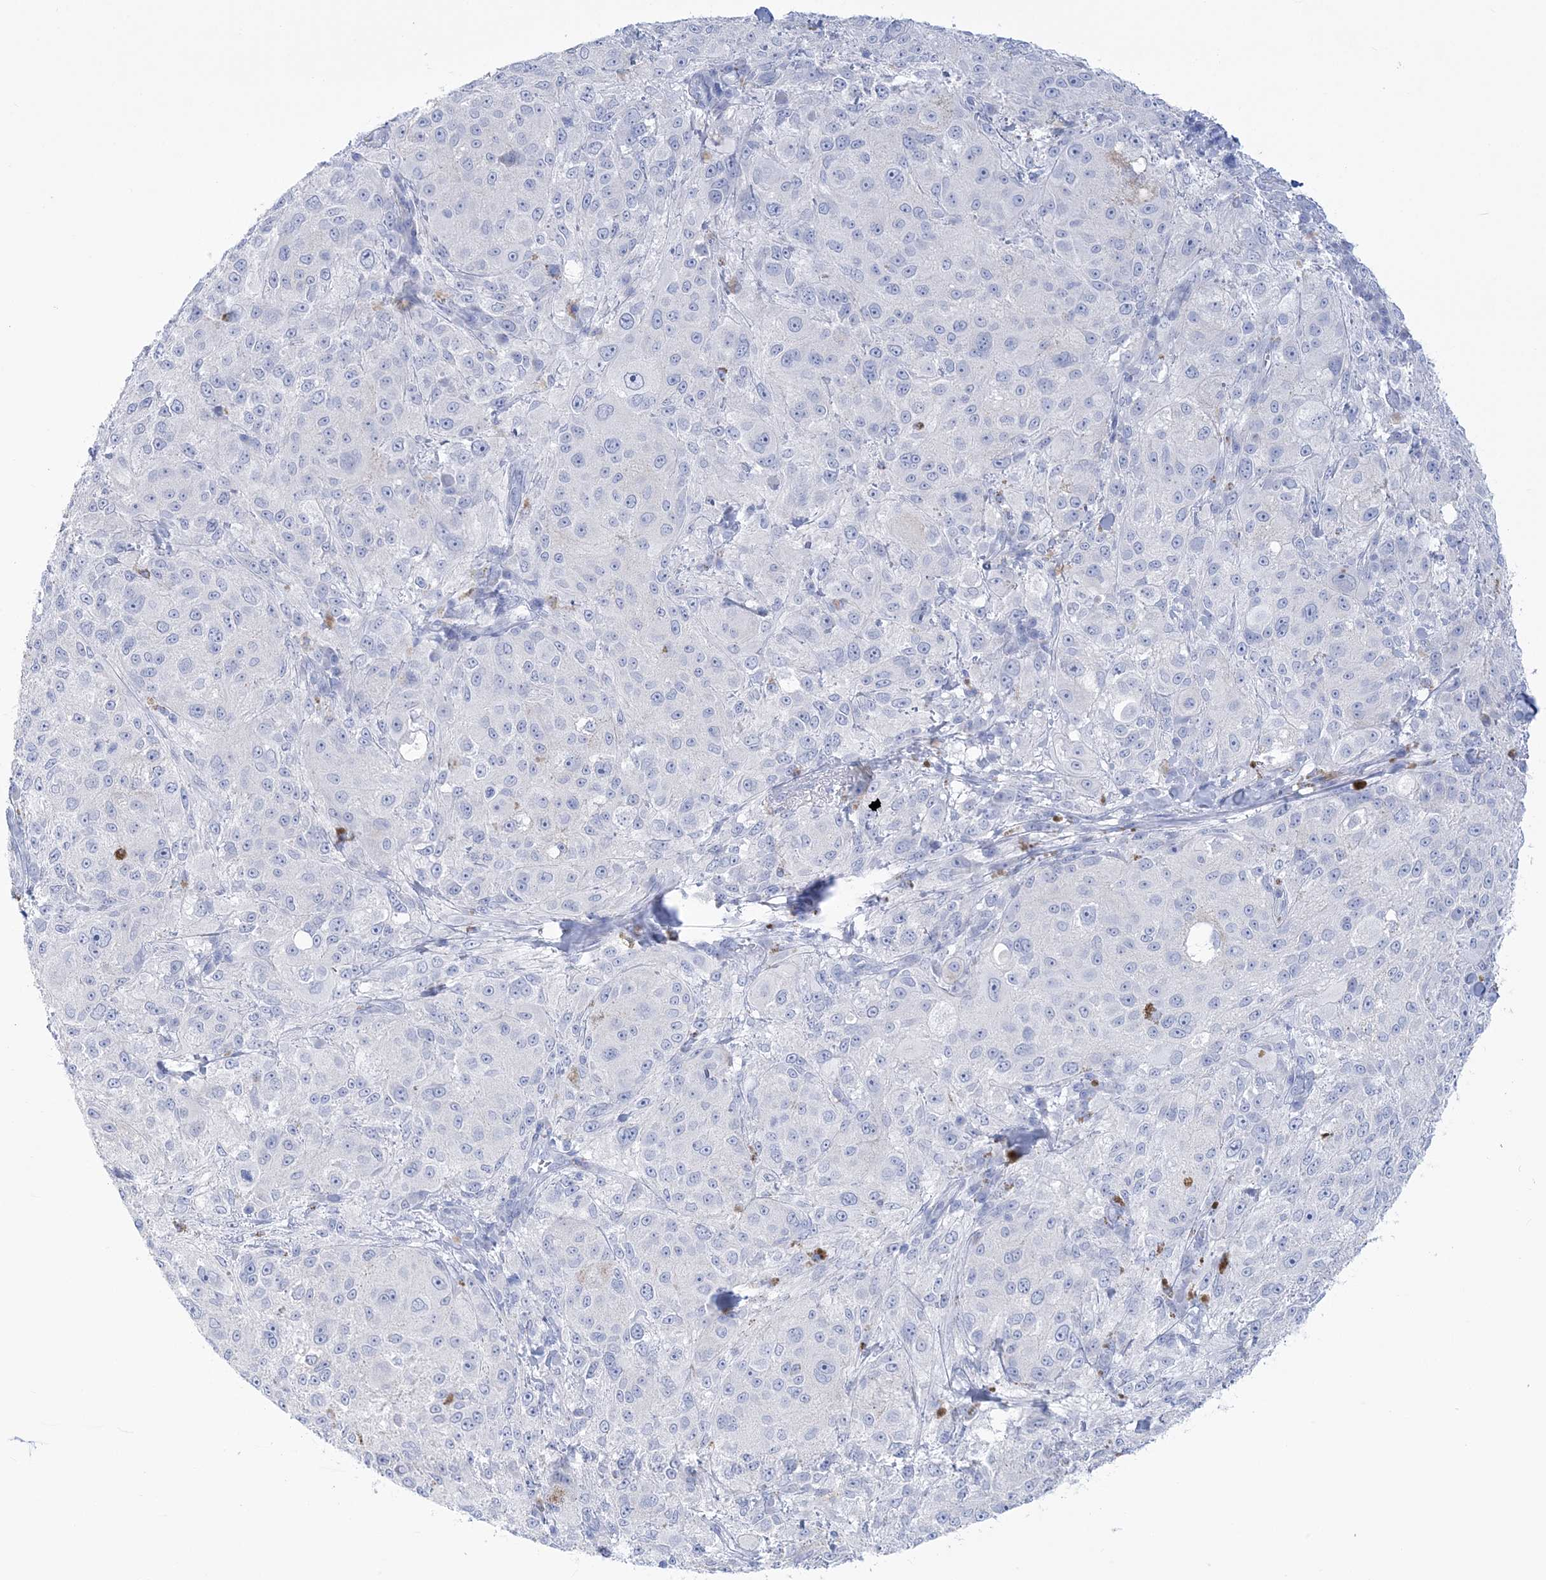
{"staining": {"intensity": "negative", "quantity": "none", "location": "none"}, "tissue": "melanoma", "cell_type": "Tumor cells", "image_type": "cancer", "snomed": [{"axis": "morphology", "description": "Necrosis, NOS"}, {"axis": "morphology", "description": "Malignant melanoma, NOS"}, {"axis": "topography", "description": "Skin"}], "caption": "Immunohistochemical staining of melanoma shows no significant staining in tumor cells. (DAB (3,3'-diaminobenzidine) immunohistochemistry, high magnification).", "gene": "RBP2", "patient": {"sex": "female", "age": 87}}